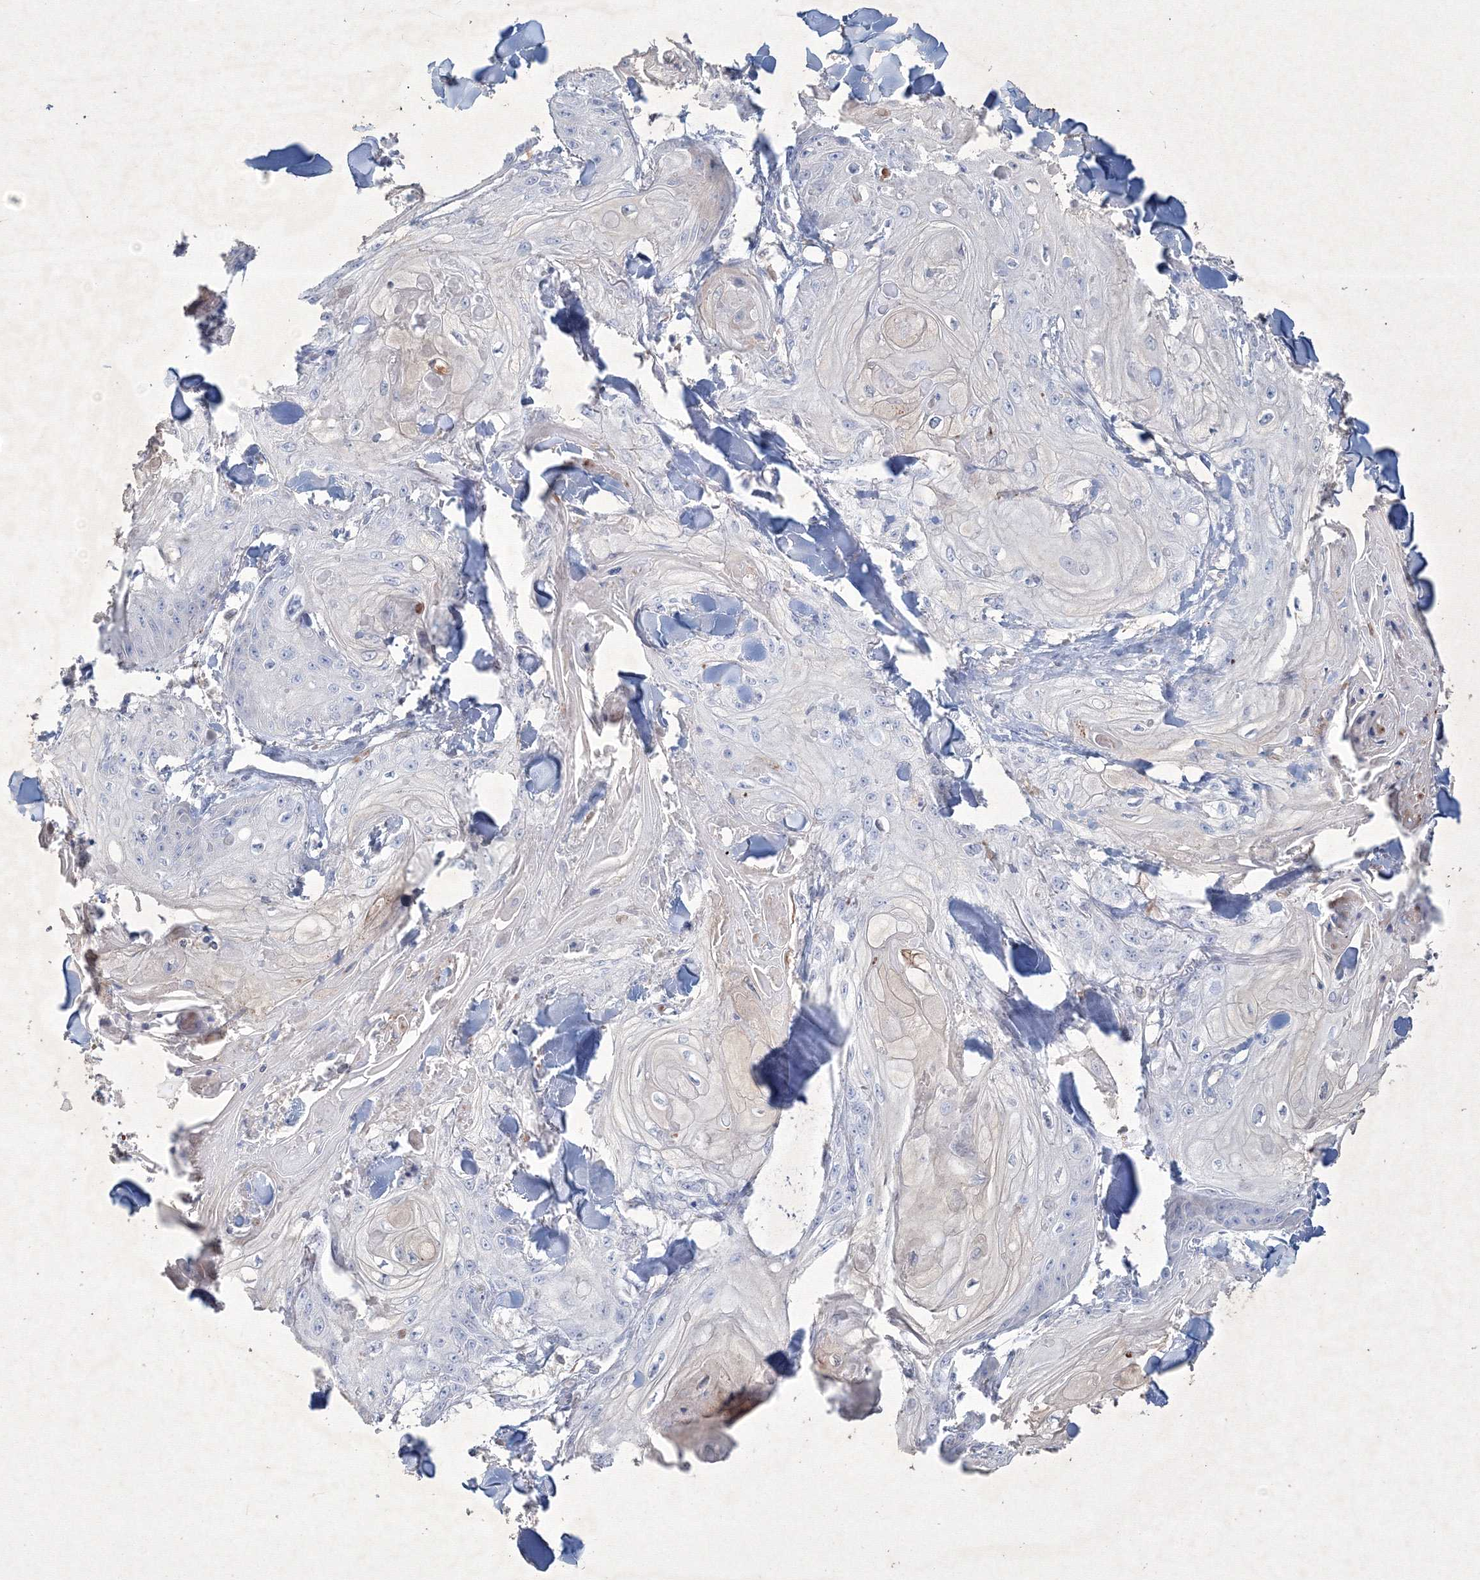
{"staining": {"intensity": "negative", "quantity": "none", "location": "none"}, "tissue": "skin cancer", "cell_type": "Tumor cells", "image_type": "cancer", "snomed": [{"axis": "morphology", "description": "Squamous cell carcinoma, NOS"}, {"axis": "topography", "description": "Skin"}], "caption": "IHC histopathology image of human skin cancer (squamous cell carcinoma) stained for a protein (brown), which reveals no positivity in tumor cells. The staining is performed using DAB brown chromogen with nuclei counter-stained in using hematoxylin.", "gene": "CXXC4", "patient": {"sex": "male", "age": 74}}